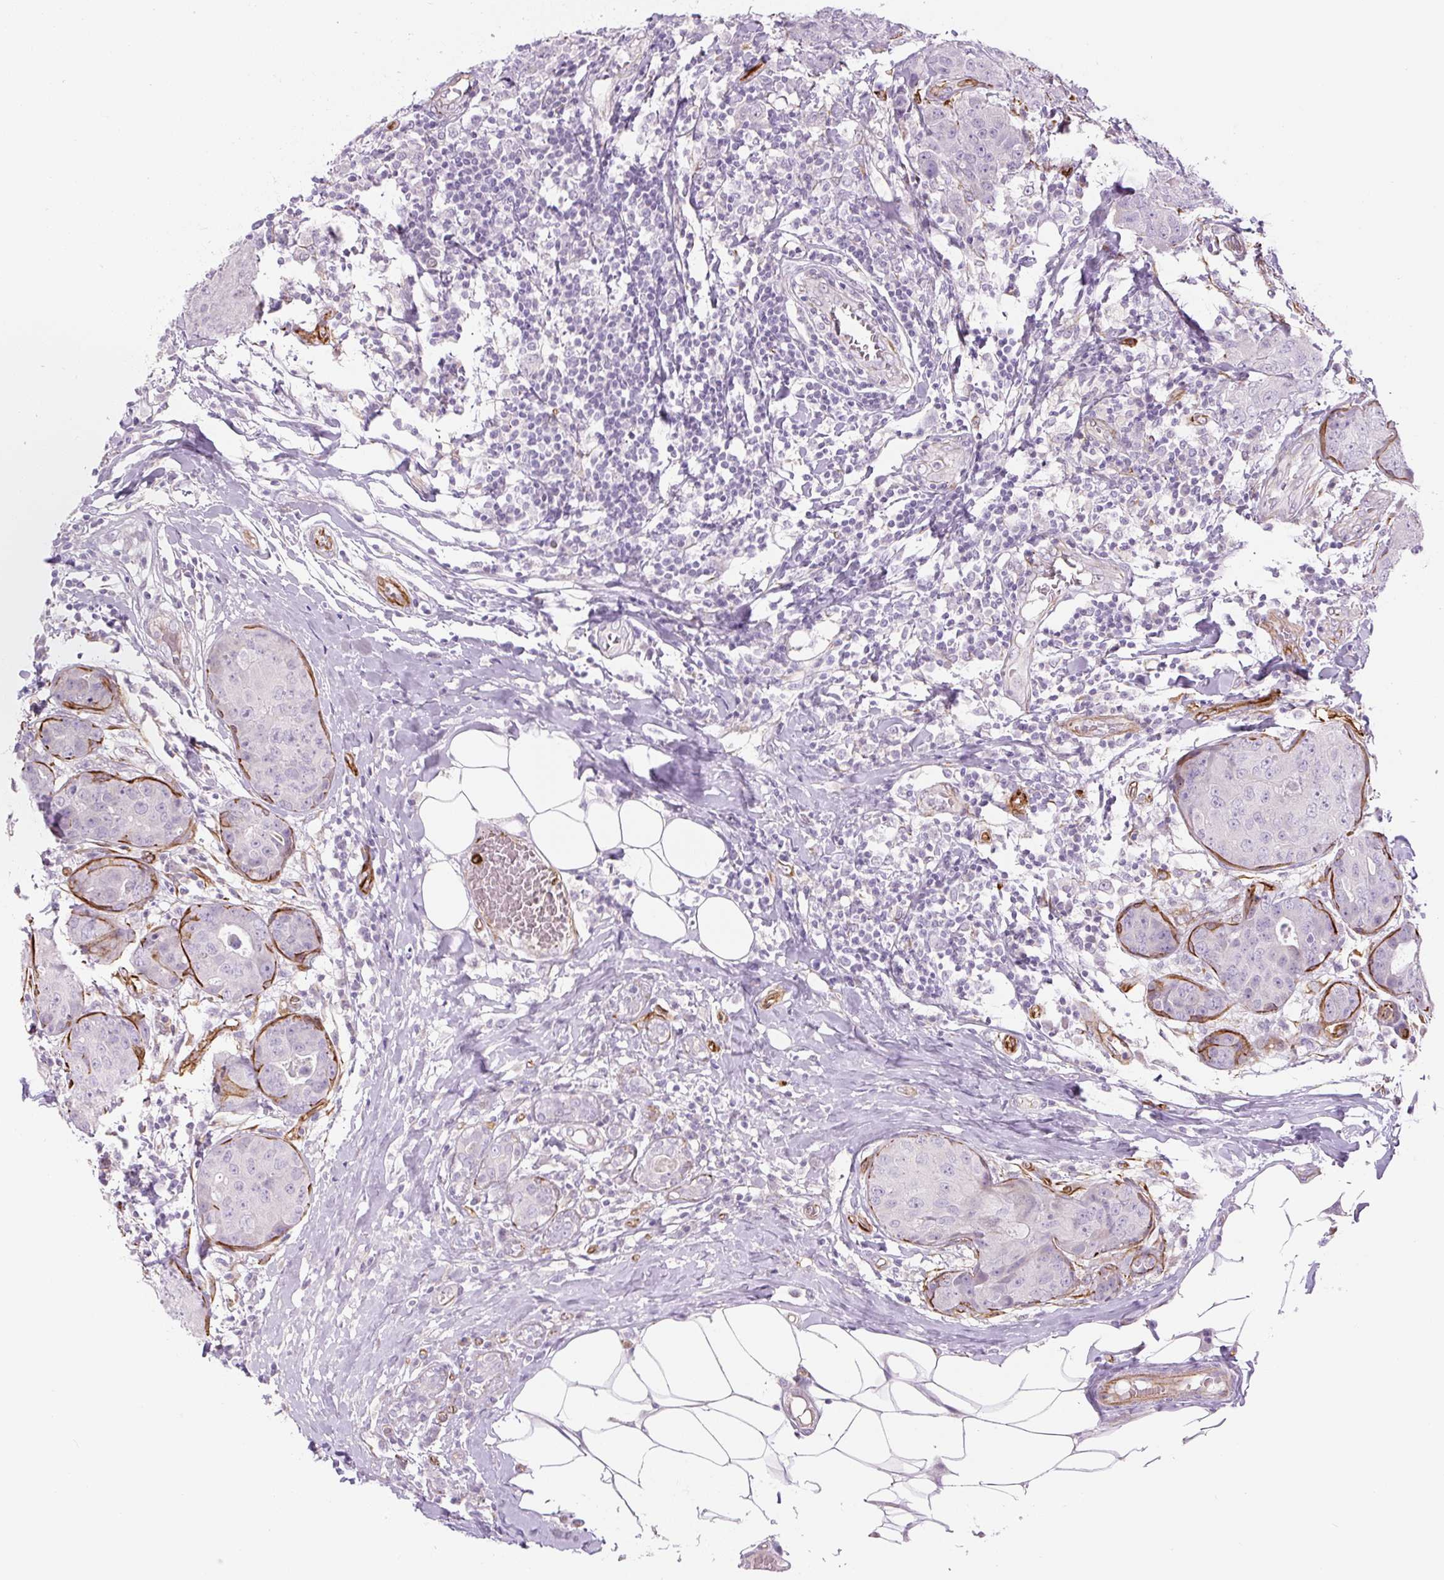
{"staining": {"intensity": "negative", "quantity": "none", "location": "none"}, "tissue": "breast cancer", "cell_type": "Tumor cells", "image_type": "cancer", "snomed": [{"axis": "morphology", "description": "Duct carcinoma"}, {"axis": "topography", "description": "Breast"}], "caption": "IHC photomicrograph of neoplastic tissue: intraductal carcinoma (breast) stained with DAB shows no significant protein staining in tumor cells. (DAB immunohistochemistry (IHC) visualized using brightfield microscopy, high magnification).", "gene": "NES", "patient": {"sex": "female", "age": 43}}